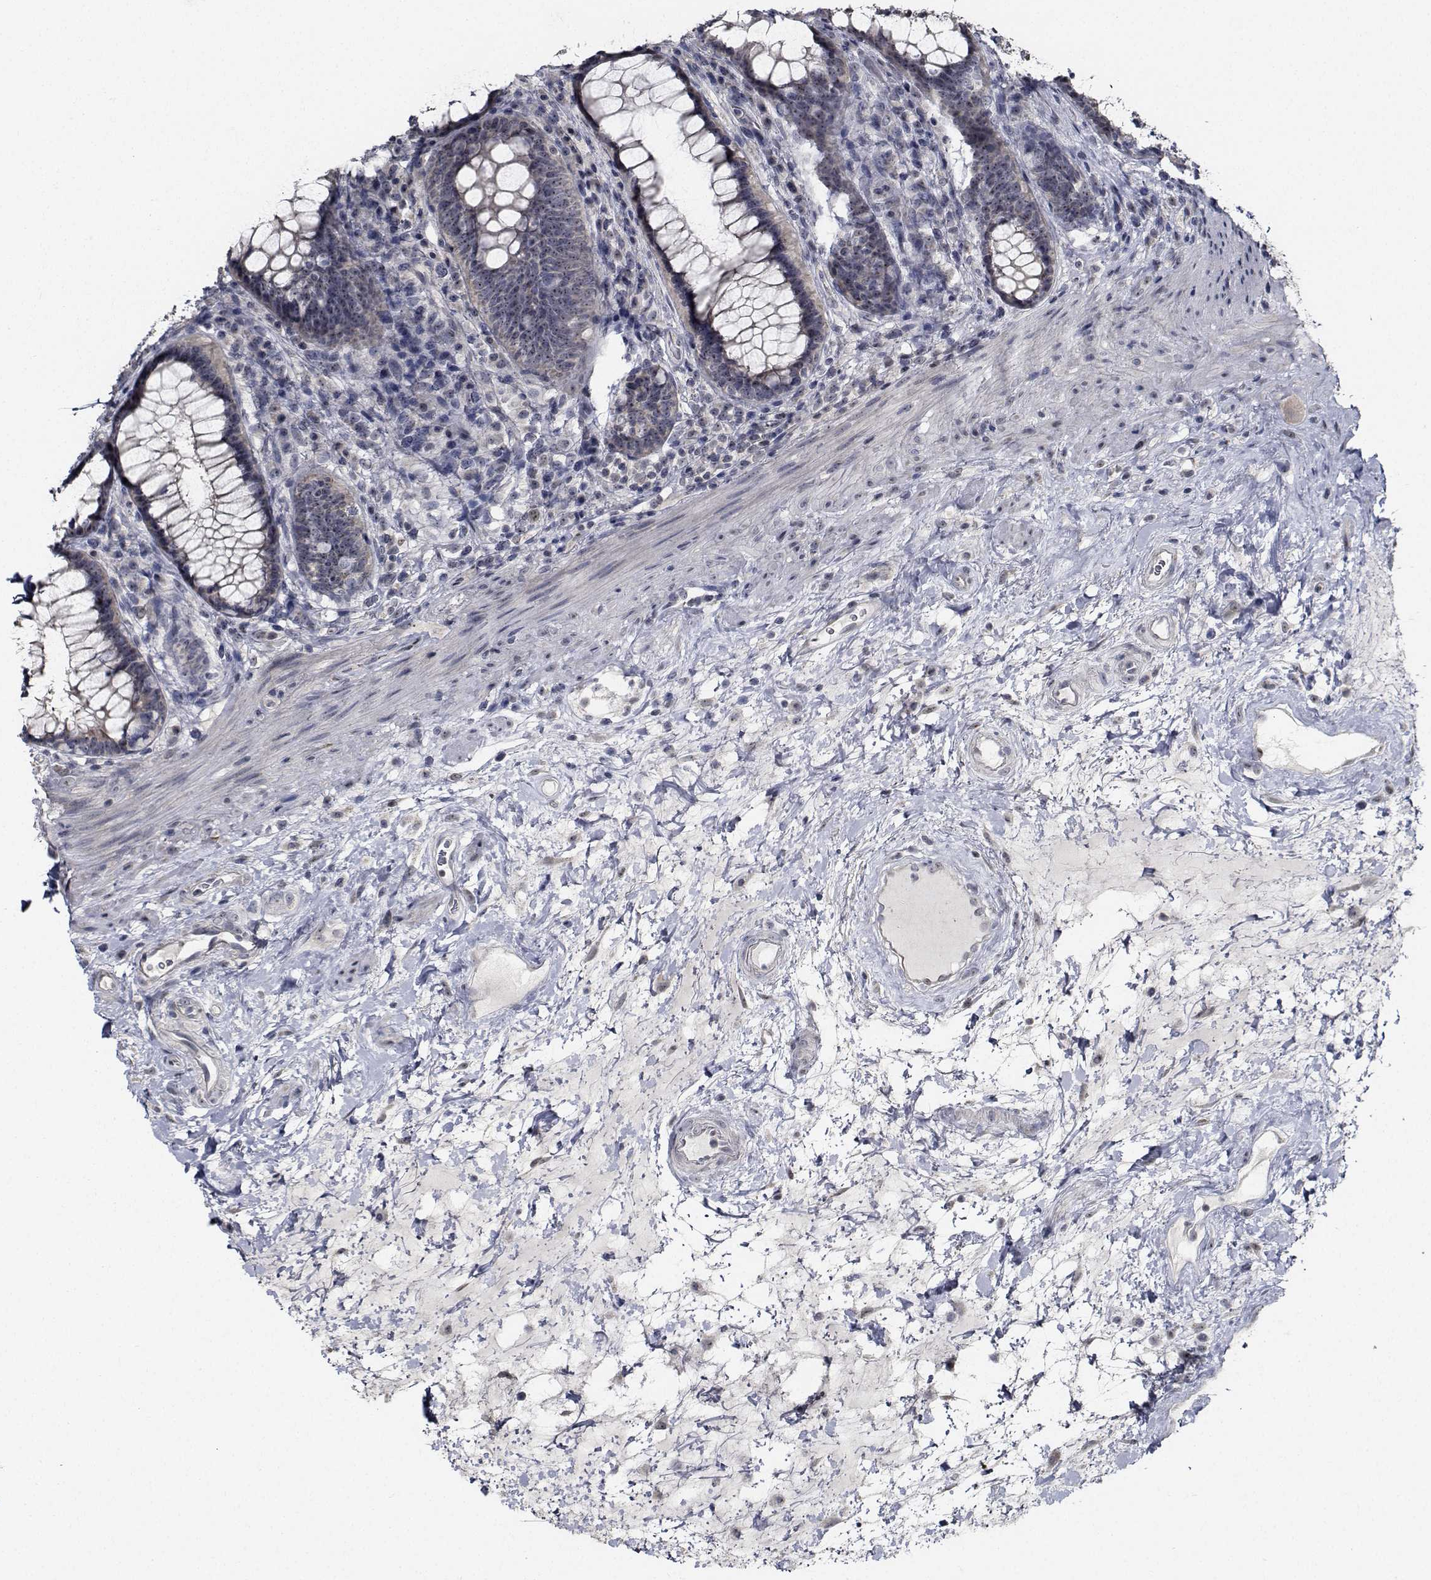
{"staining": {"intensity": "weak", "quantity": "25%-75%", "location": "nuclear"}, "tissue": "rectum", "cell_type": "Glandular cells", "image_type": "normal", "snomed": [{"axis": "morphology", "description": "Normal tissue, NOS"}, {"axis": "topography", "description": "Rectum"}], "caption": "Immunohistochemistry (IHC) staining of benign rectum, which exhibits low levels of weak nuclear positivity in about 25%-75% of glandular cells indicating weak nuclear protein expression. The staining was performed using DAB (3,3'-diaminobenzidine) (brown) for protein detection and nuclei were counterstained in hematoxylin (blue).", "gene": "NVL", "patient": {"sex": "male", "age": 72}}